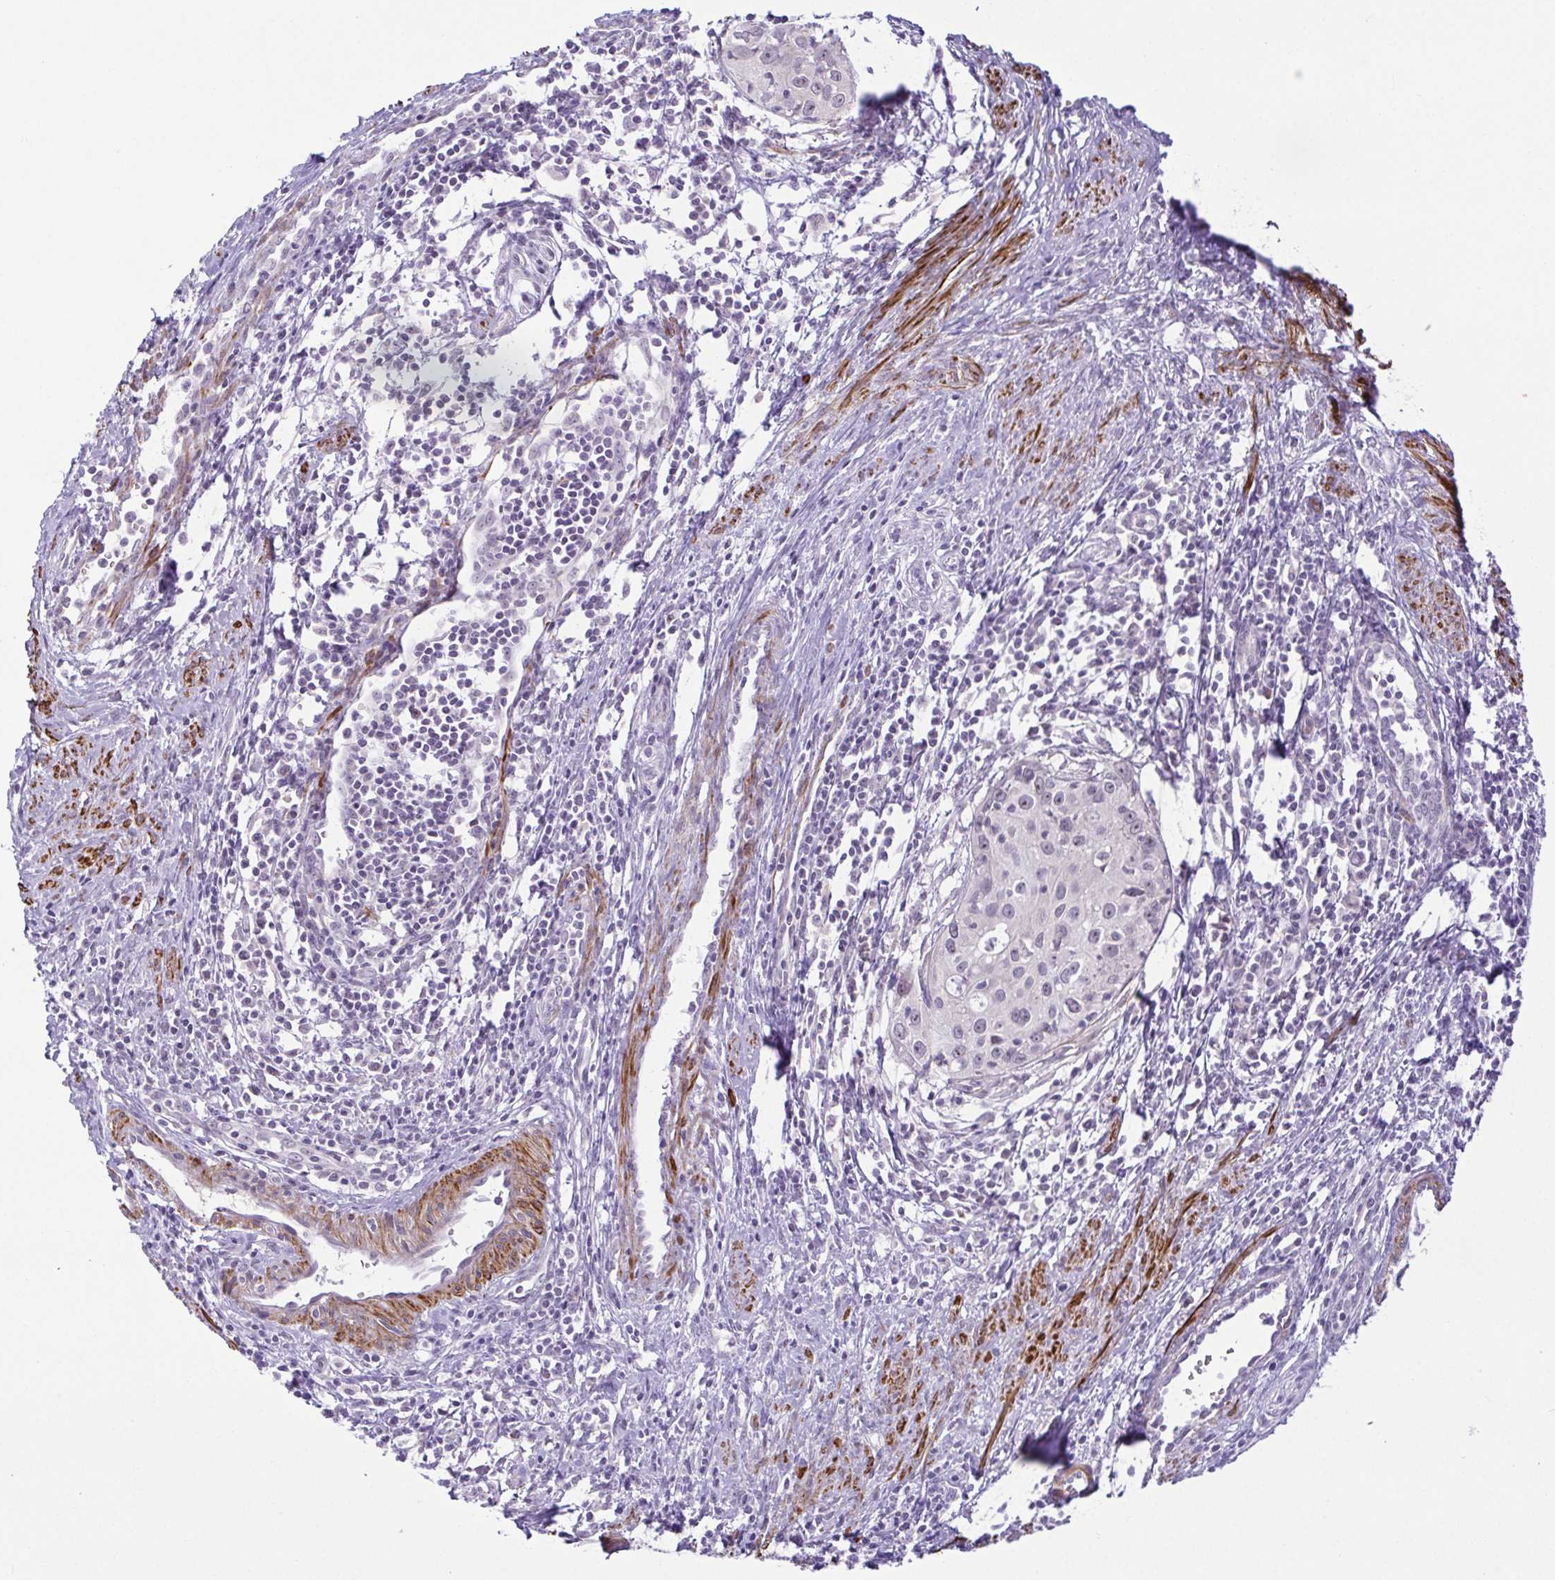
{"staining": {"intensity": "negative", "quantity": "none", "location": "none"}, "tissue": "cervical cancer", "cell_type": "Tumor cells", "image_type": "cancer", "snomed": [{"axis": "morphology", "description": "Squamous cell carcinoma, NOS"}, {"axis": "topography", "description": "Cervix"}], "caption": "DAB immunohistochemical staining of human cervical squamous cell carcinoma demonstrates no significant staining in tumor cells.", "gene": "RSL24D1", "patient": {"sex": "female", "age": 40}}